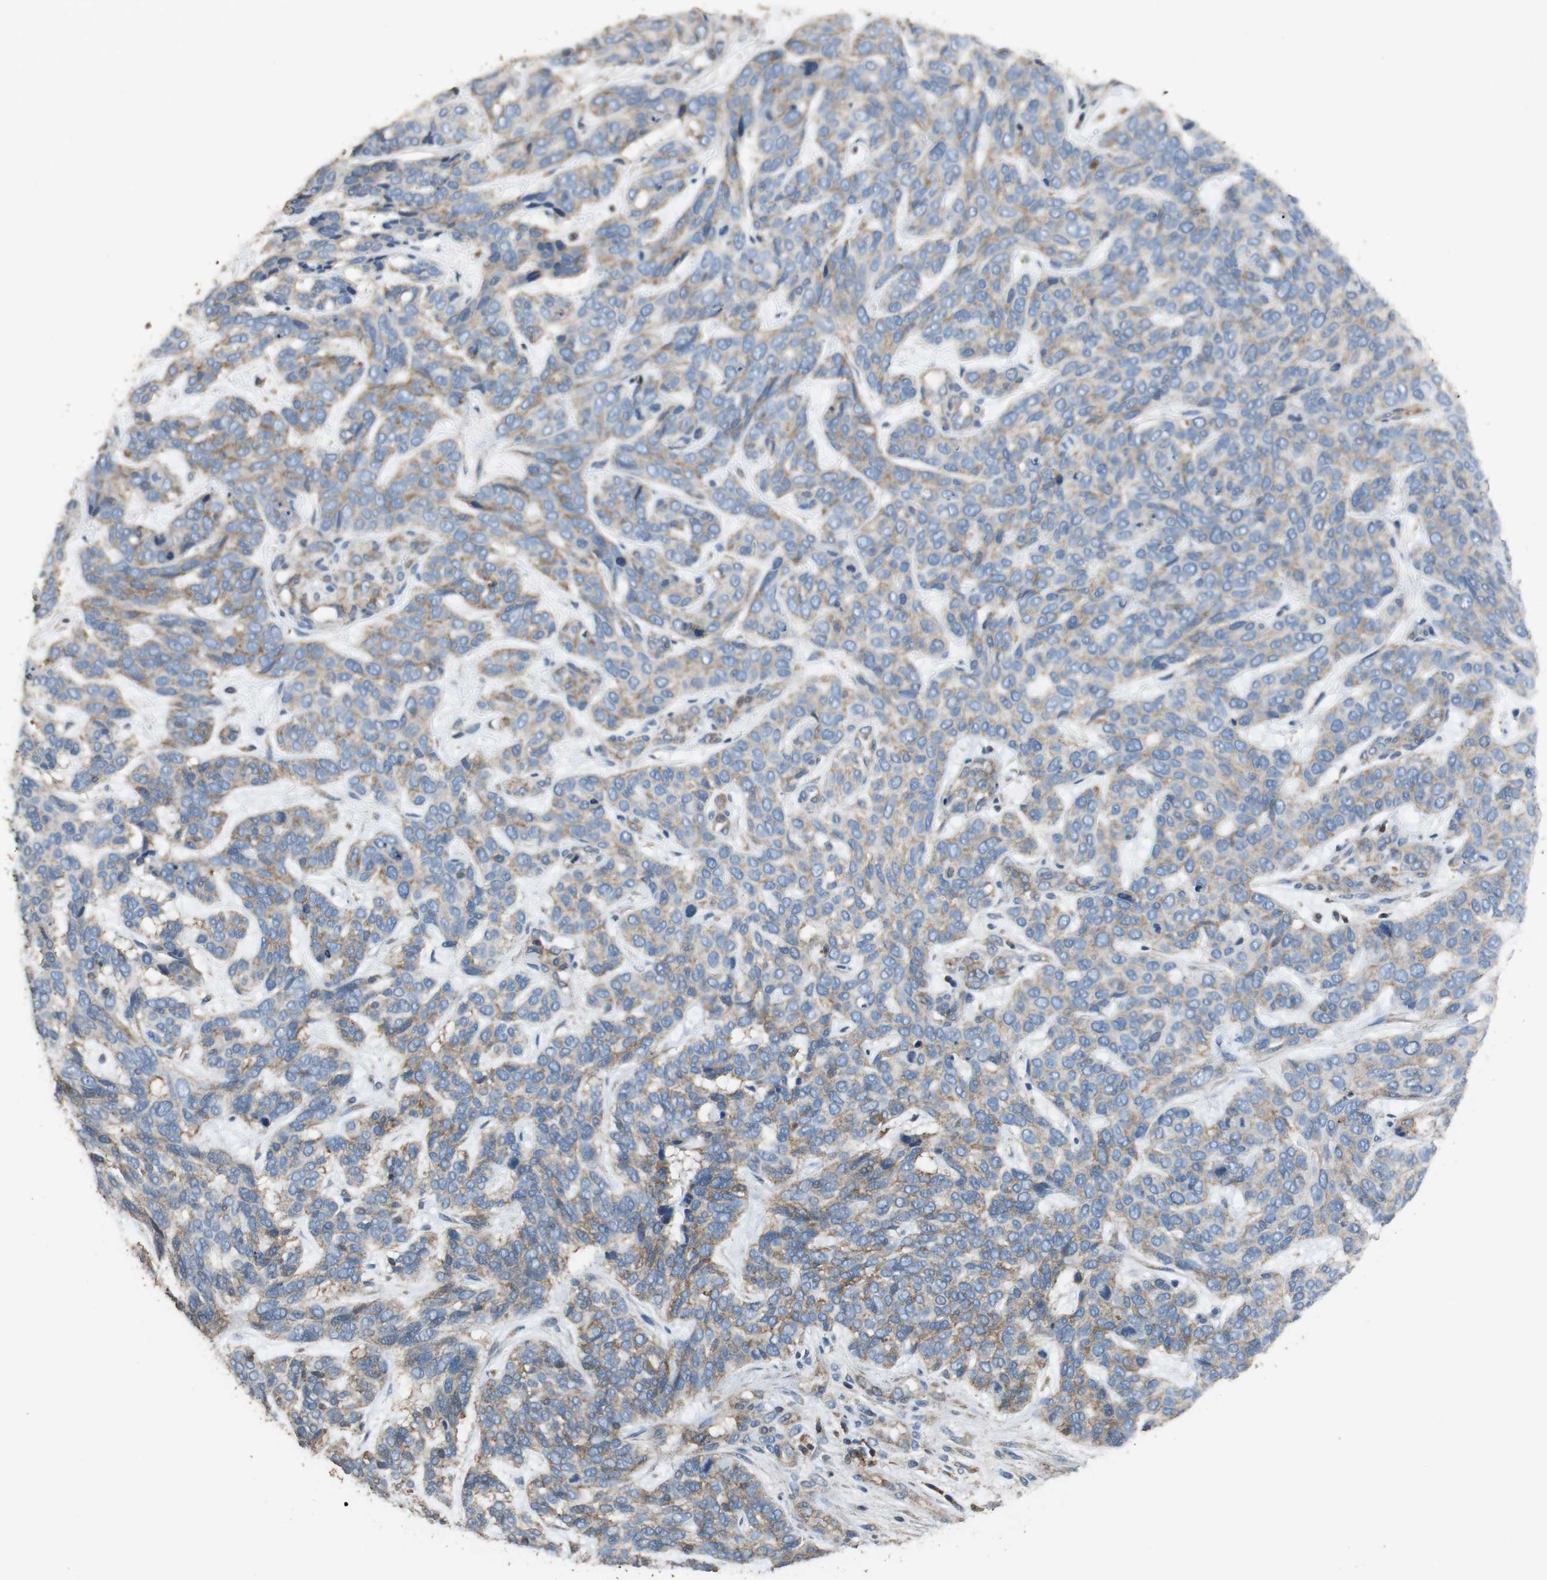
{"staining": {"intensity": "weak", "quantity": ">75%", "location": "cytoplasmic/membranous"}, "tissue": "skin cancer", "cell_type": "Tumor cells", "image_type": "cancer", "snomed": [{"axis": "morphology", "description": "Basal cell carcinoma"}, {"axis": "topography", "description": "Skin"}], "caption": "Immunohistochemistry (DAB) staining of human skin cancer displays weak cytoplasmic/membranous protein expression in about >75% of tumor cells.", "gene": "PRKRA", "patient": {"sex": "male", "age": 87}}